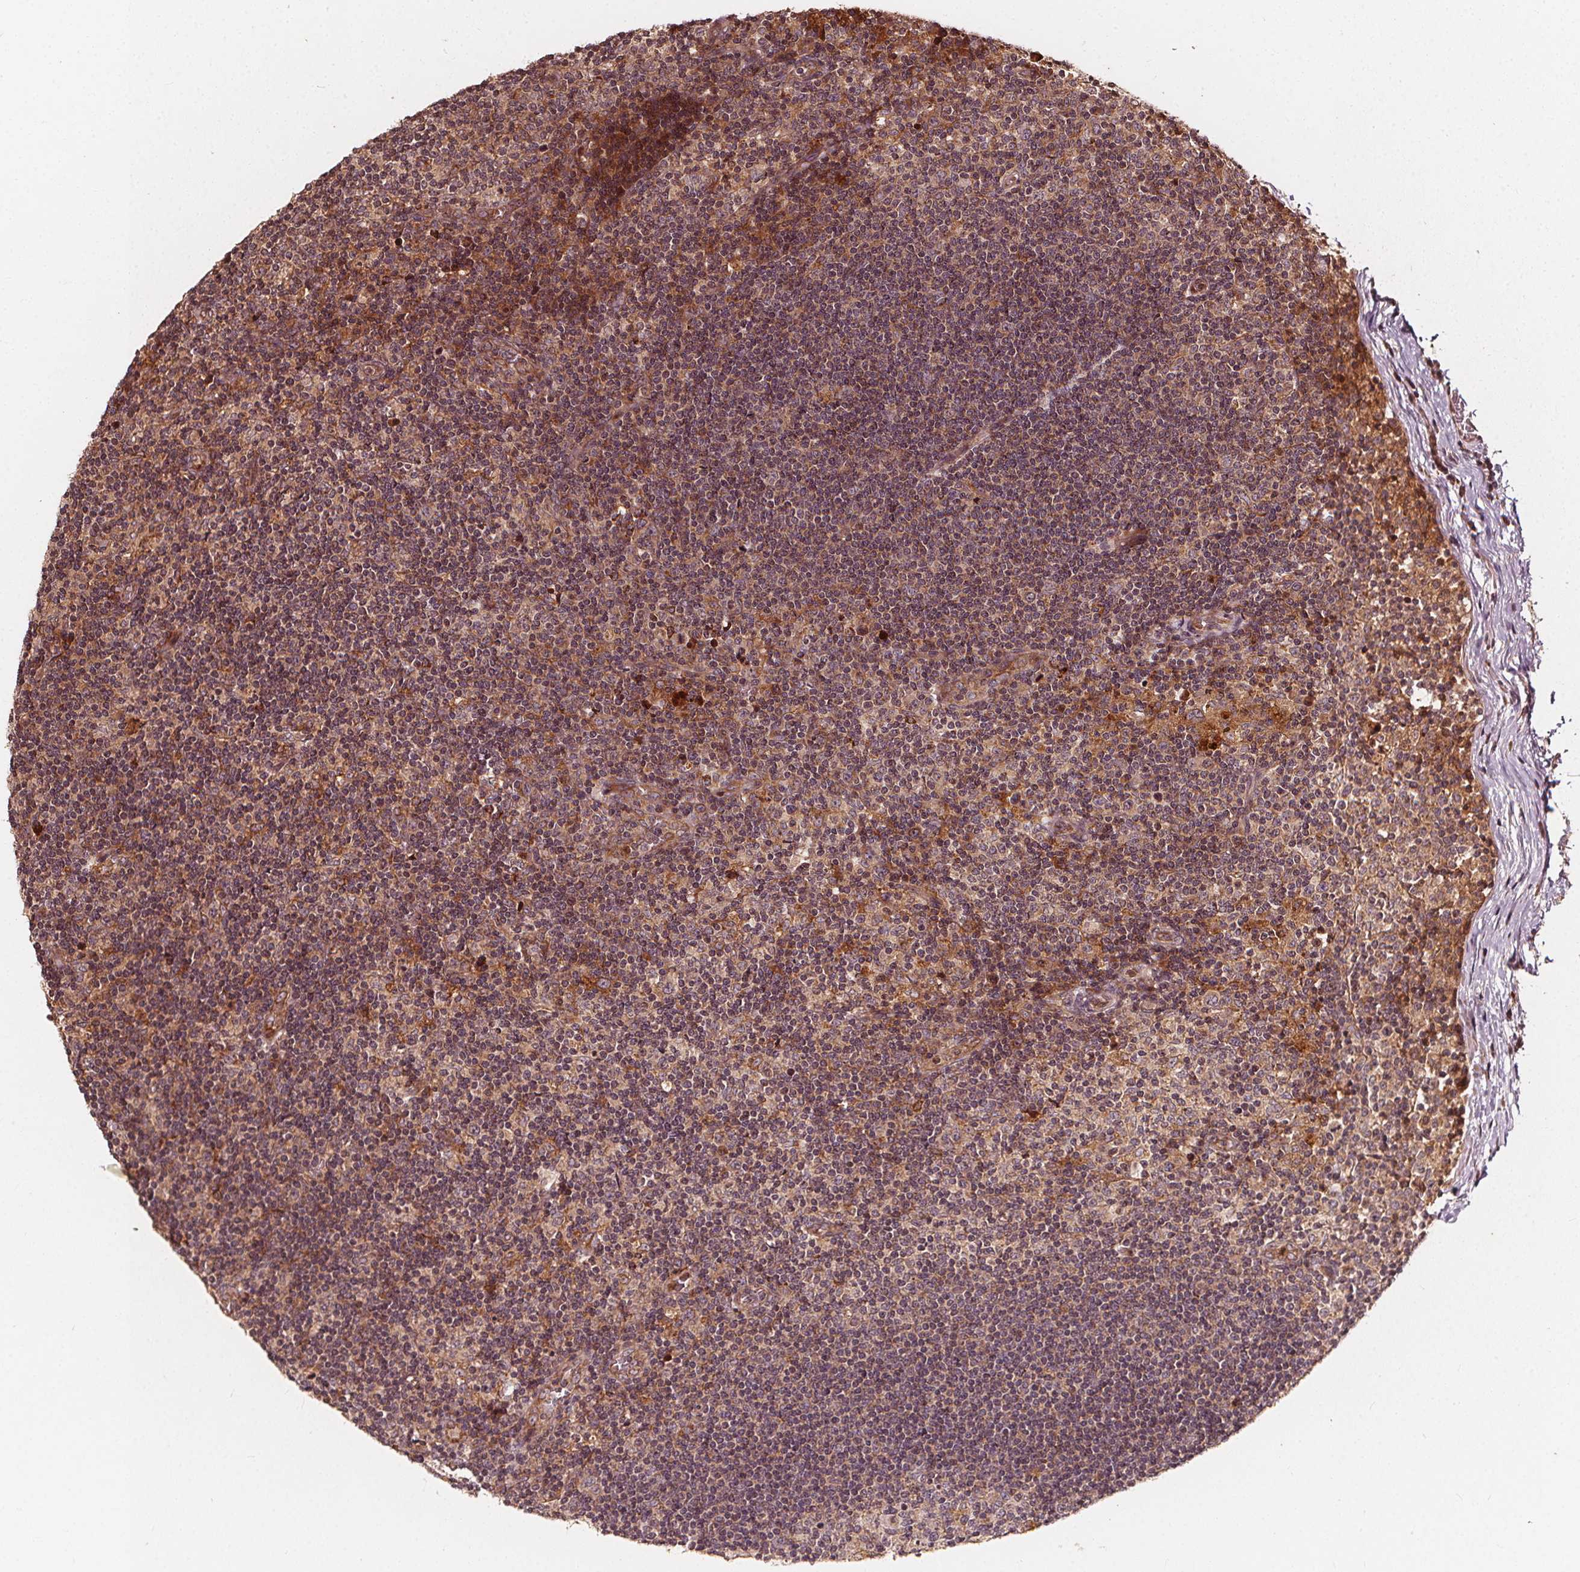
{"staining": {"intensity": "weak", "quantity": "25%-75%", "location": "cytoplasmic/membranous,nuclear"}, "tissue": "lymph node", "cell_type": "Germinal center cells", "image_type": "normal", "snomed": [{"axis": "morphology", "description": "Normal tissue, NOS"}, {"axis": "topography", "description": "Lymph node"}], "caption": "High-magnification brightfield microscopy of benign lymph node stained with DAB (3,3'-diaminobenzidine) (brown) and counterstained with hematoxylin (blue). germinal center cells exhibit weak cytoplasmic/membranous,nuclear positivity is present in approximately25%-75% of cells.", "gene": "NPC1", "patient": {"sex": "female", "age": 72}}